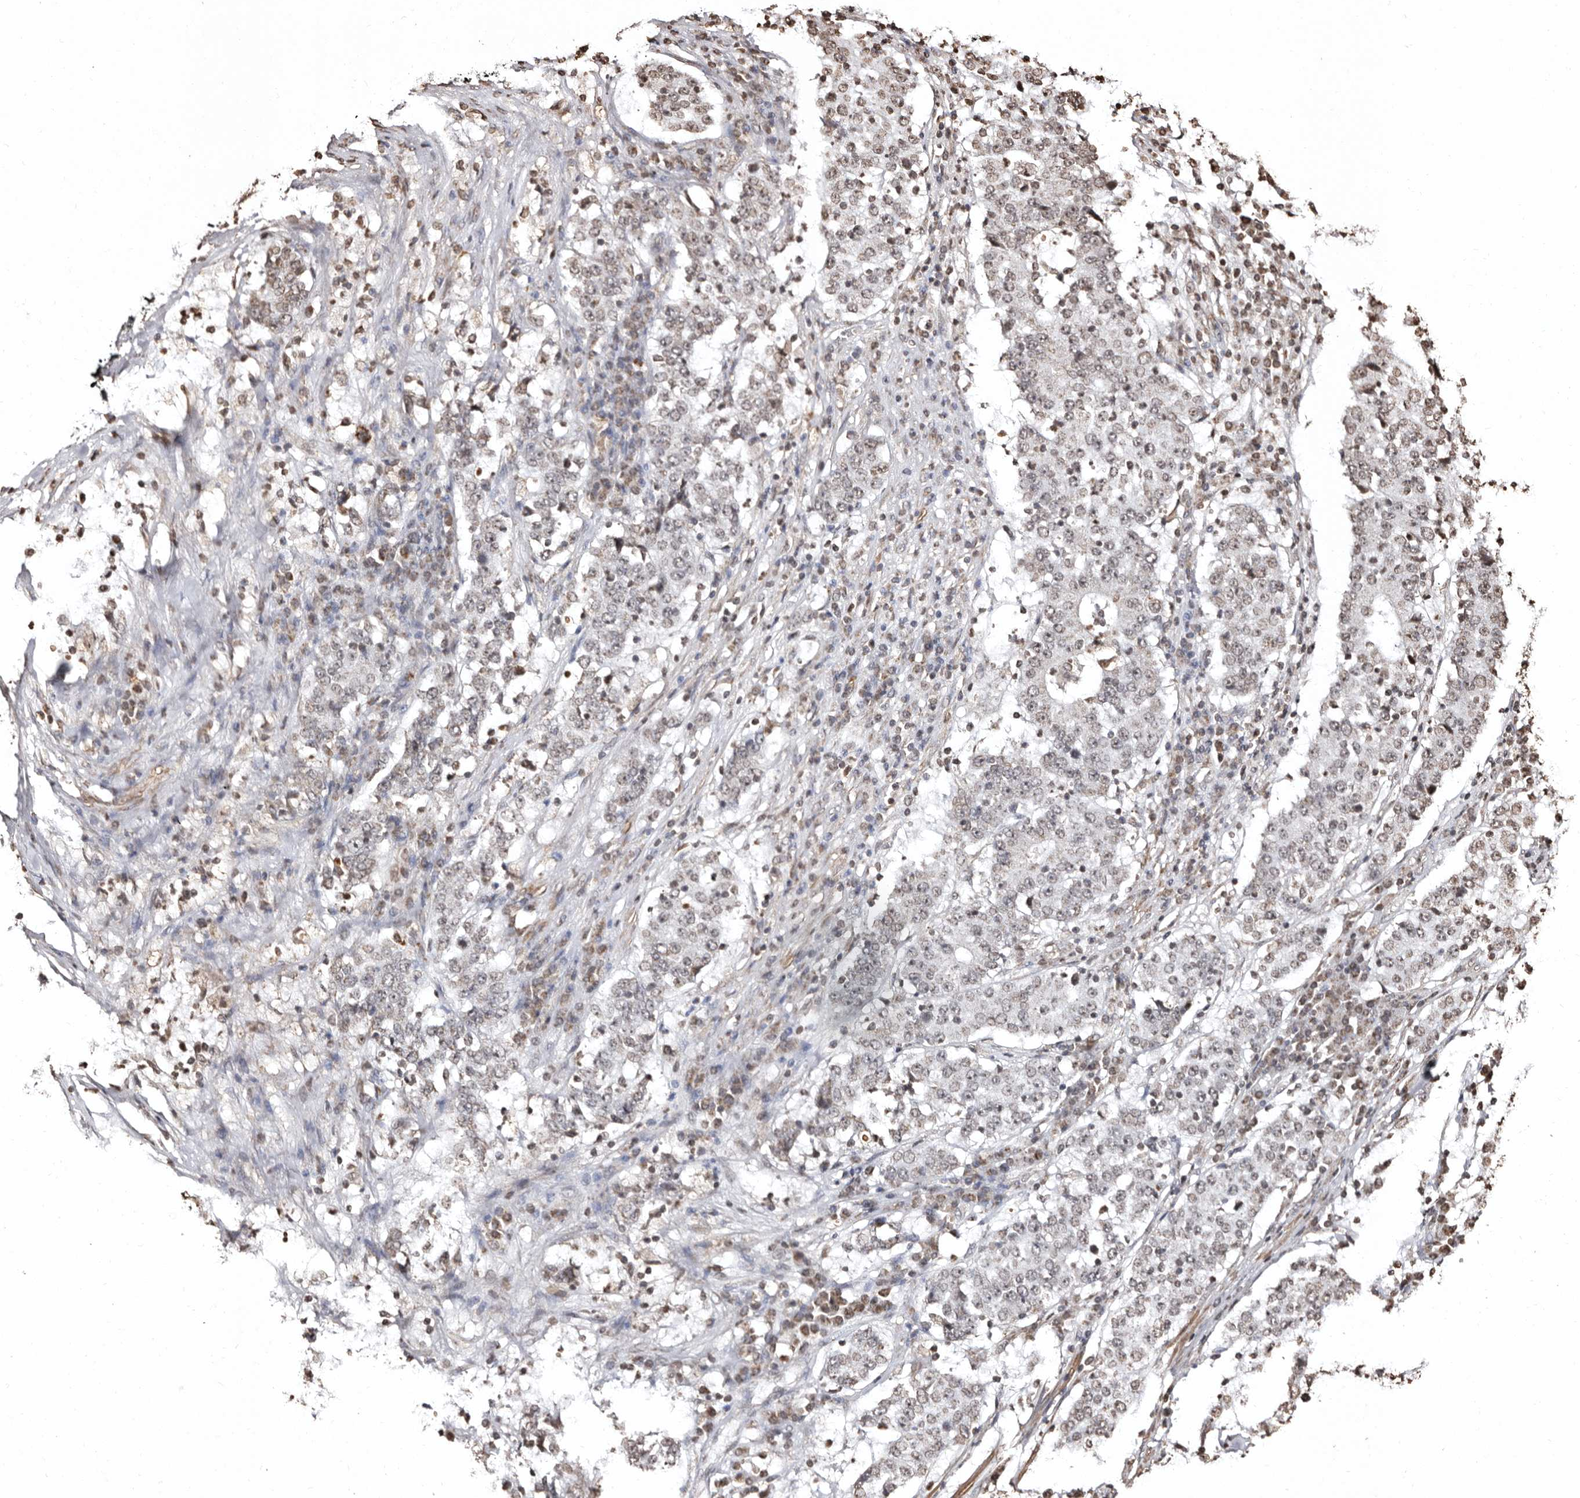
{"staining": {"intensity": "weak", "quantity": "25%-75%", "location": "nuclear"}, "tissue": "stomach cancer", "cell_type": "Tumor cells", "image_type": "cancer", "snomed": [{"axis": "morphology", "description": "Adenocarcinoma, NOS"}, {"axis": "topography", "description": "Stomach"}], "caption": "Brown immunohistochemical staining in human stomach adenocarcinoma reveals weak nuclear positivity in about 25%-75% of tumor cells.", "gene": "CCDC190", "patient": {"sex": "male", "age": 59}}